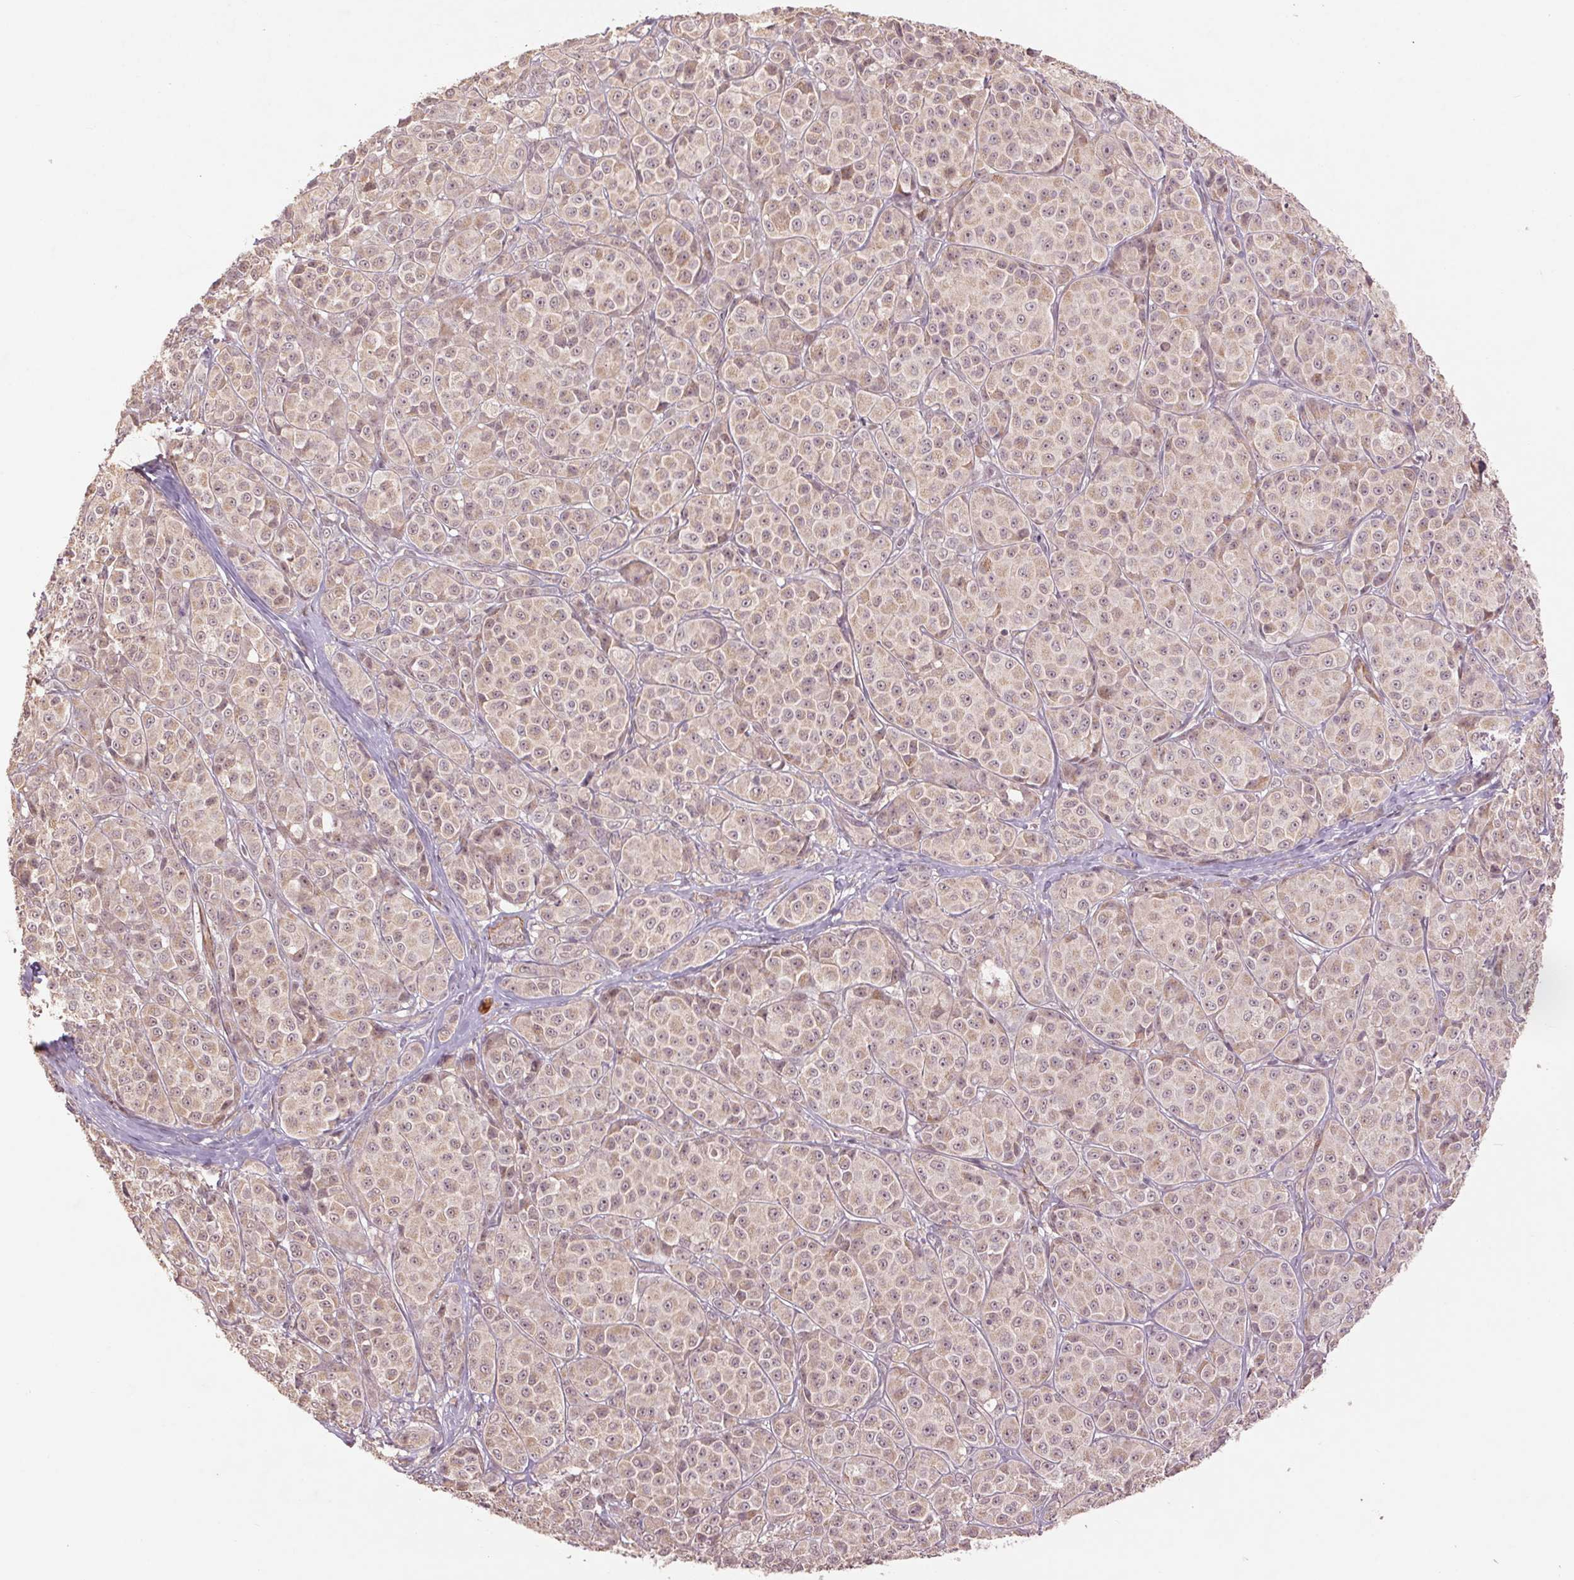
{"staining": {"intensity": "weak", "quantity": "25%-75%", "location": "cytoplasmic/membranous,nuclear"}, "tissue": "melanoma", "cell_type": "Tumor cells", "image_type": "cancer", "snomed": [{"axis": "morphology", "description": "Malignant melanoma, NOS"}, {"axis": "topography", "description": "Skin"}], "caption": "Immunohistochemistry (DAB) staining of melanoma displays weak cytoplasmic/membranous and nuclear protein positivity in about 25%-75% of tumor cells.", "gene": "SMLR1", "patient": {"sex": "male", "age": 89}}